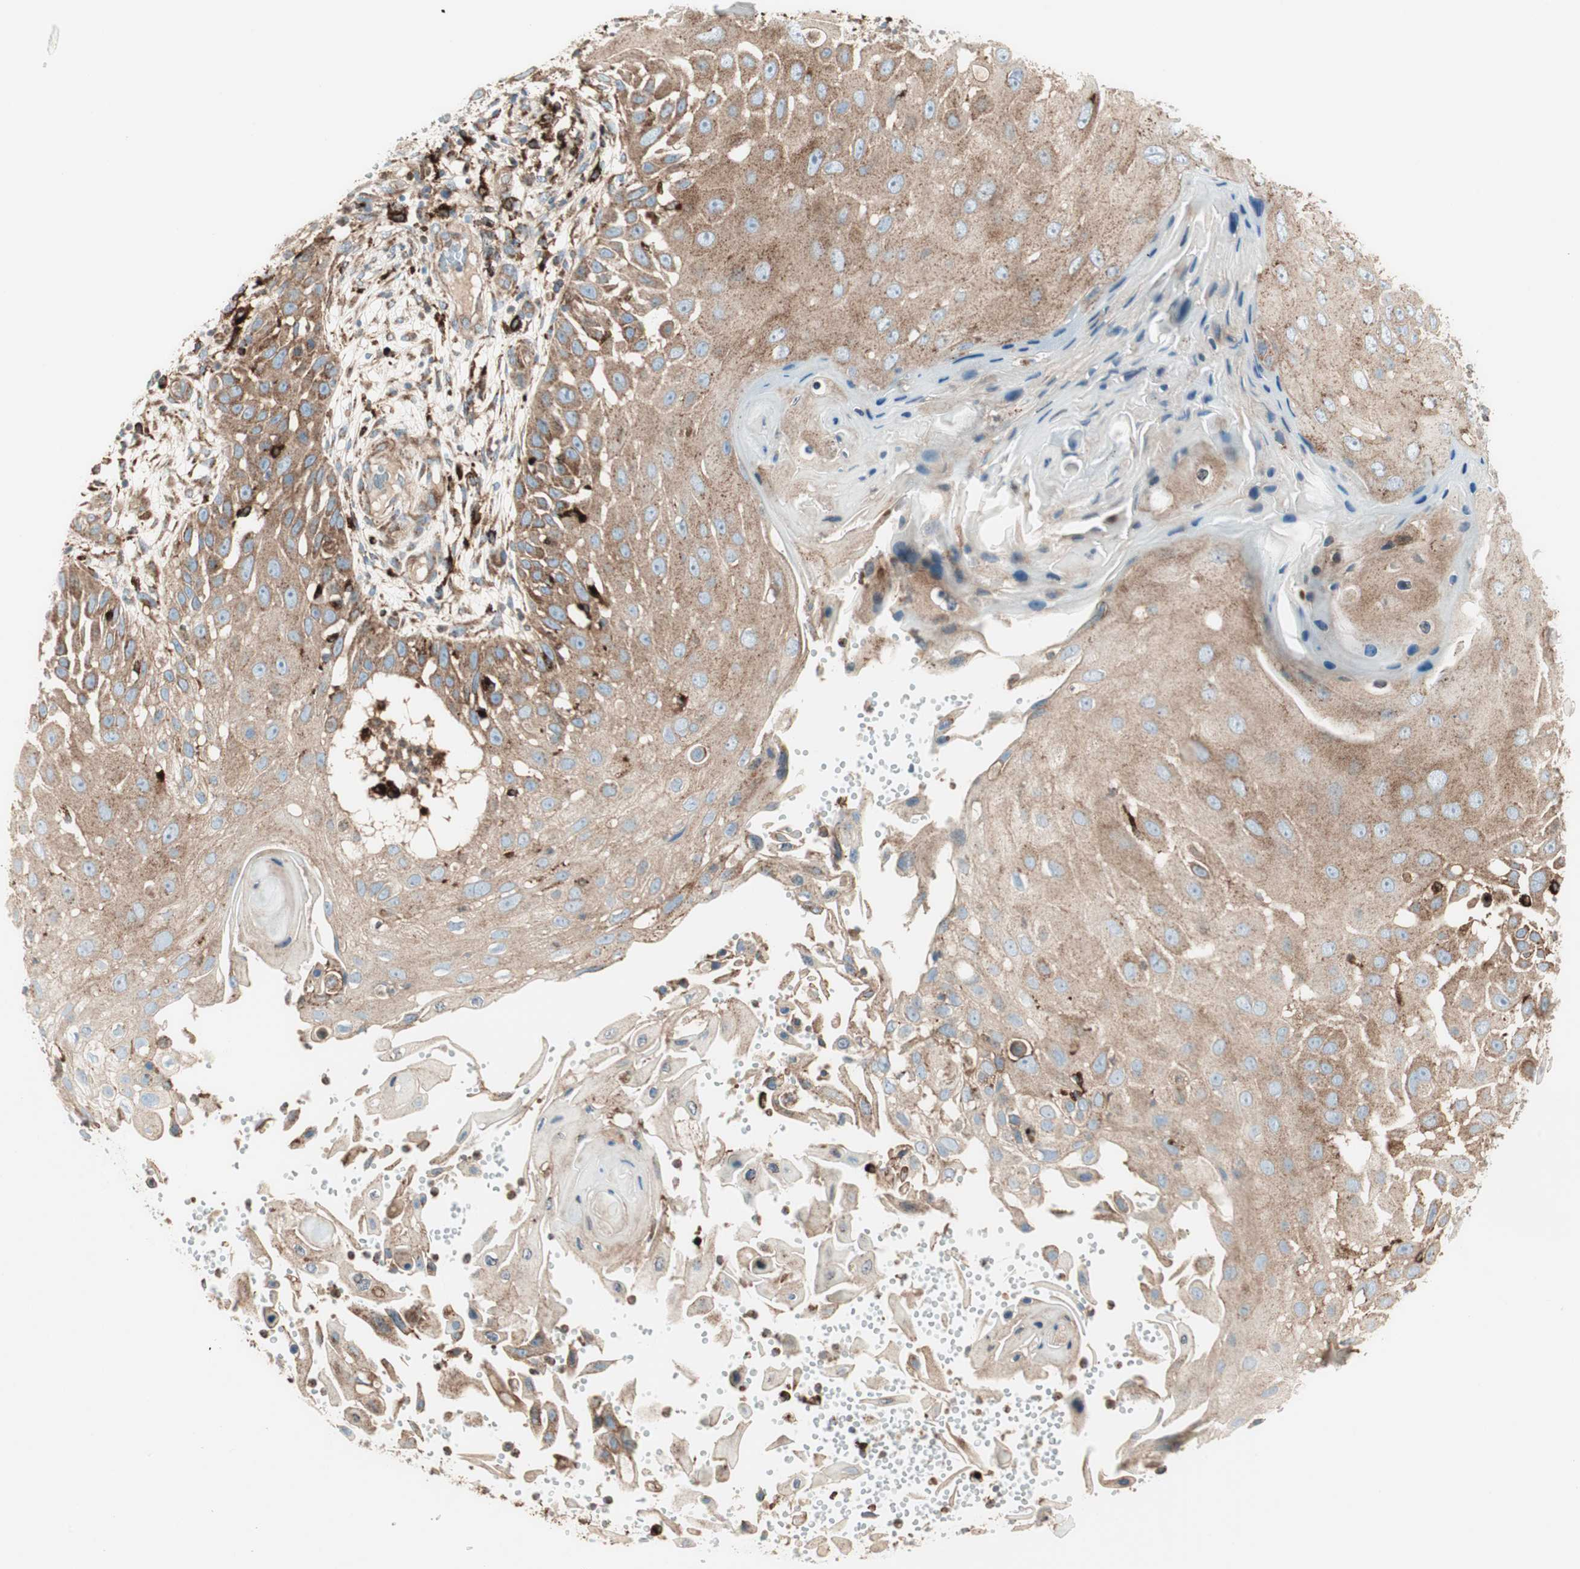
{"staining": {"intensity": "moderate", "quantity": "<25%", "location": "cytoplasmic/membranous"}, "tissue": "skin cancer", "cell_type": "Tumor cells", "image_type": "cancer", "snomed": [{"axis": "morphology", "description": "Squamous cell carcinoma, NOS"}, {"axis": "topography", "description": "Skin"}], "caption": "This is a photomicrograph of immunohistochemistry (IHC) staining of skin cancer (squamous cell carcinoma), which shows moderate positivity in the cytoplasmic/membranous of tumor cells.", "gene": "ATP6V1G1", "patient": {"sex": "female", "age": 44}}